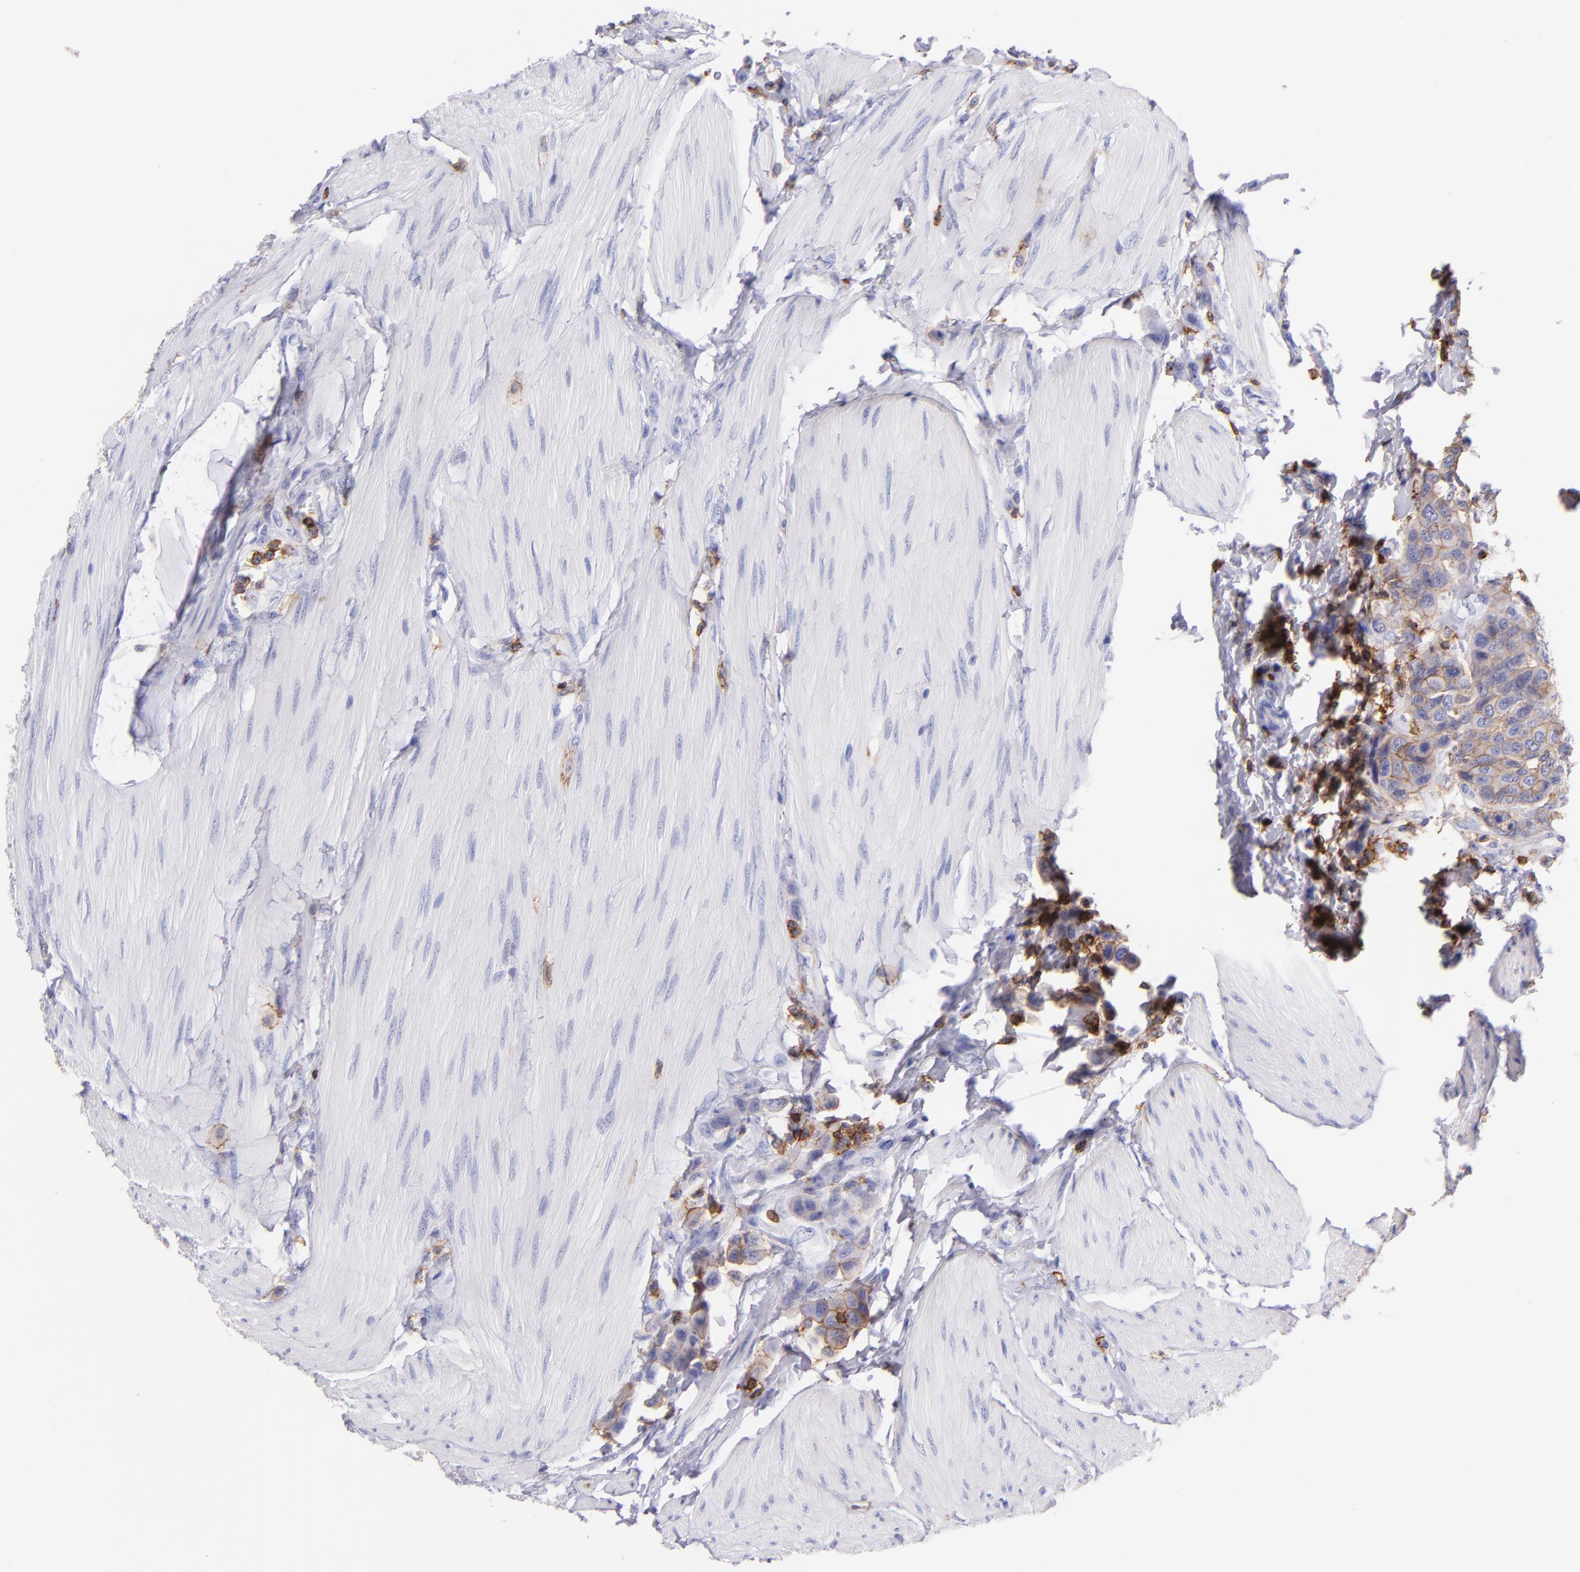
{"staining": {"intensity": "weak", "quantity": ">75%", "location": "cytoplasmic/membranous"}, "tissue": "urothelial cancer", "cell_type": "Tumor cells", "image_type": "cancer", "snomed": [{"axis": "morphology", "description": "Urothelial carcinoma, High grade"}, {"axis": "topography", "description": "Urinary bladder"}], "caption": "This is a photomicrograph of immunohistochemistry (IHC) staining of high-grade urothelial carcinoma, which shows weak positivity in the cytoplasmic/membranous of tumor cells.", "gene": "SPN", "patient": {"sex": "male", "age": 50}}